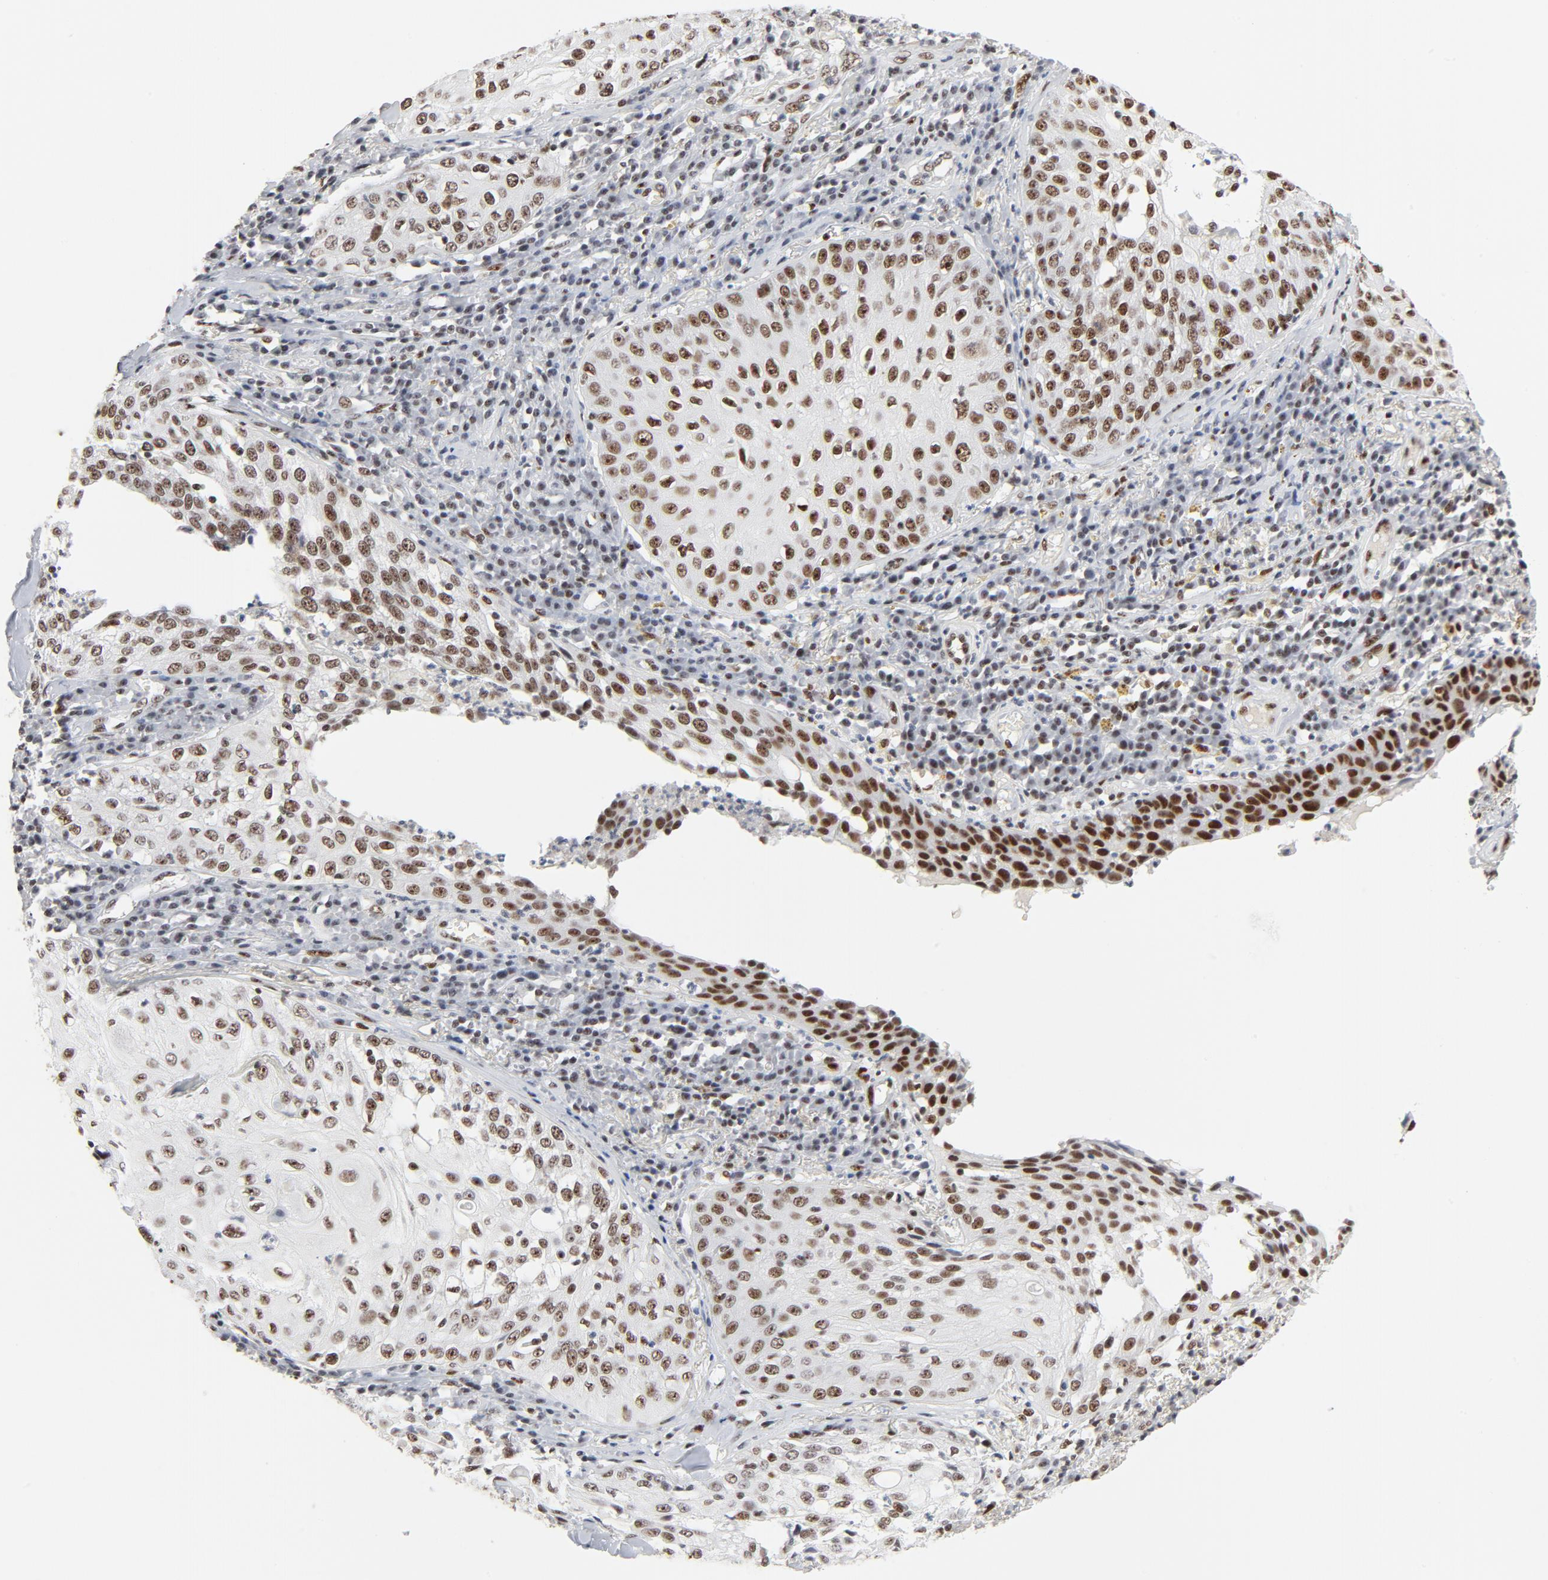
{"staining": {"intensity": "moderate", "quantity": ">75%", "location": "nuclear"}, "tissue": "skin cancer", "cell_type": "Tumor cells", "image_type": "cancer", "snomed": [{"axis": "morphology", "description": "Squamous cell carcinoma, NOS"}, {"axis": "topography", "description": "Skin"}], "caption": "IHC micrograph of neoplastic tissue: human skin squamous cell carcinoma stained using immunohistochemistry reveals medium levels of moderate protein expression localized specifically in the nuclear of tumor cells, appearing as a nuclear brown color.", "gene": "GTF2H1", "patient": {"sex": "male", "age": 65}}